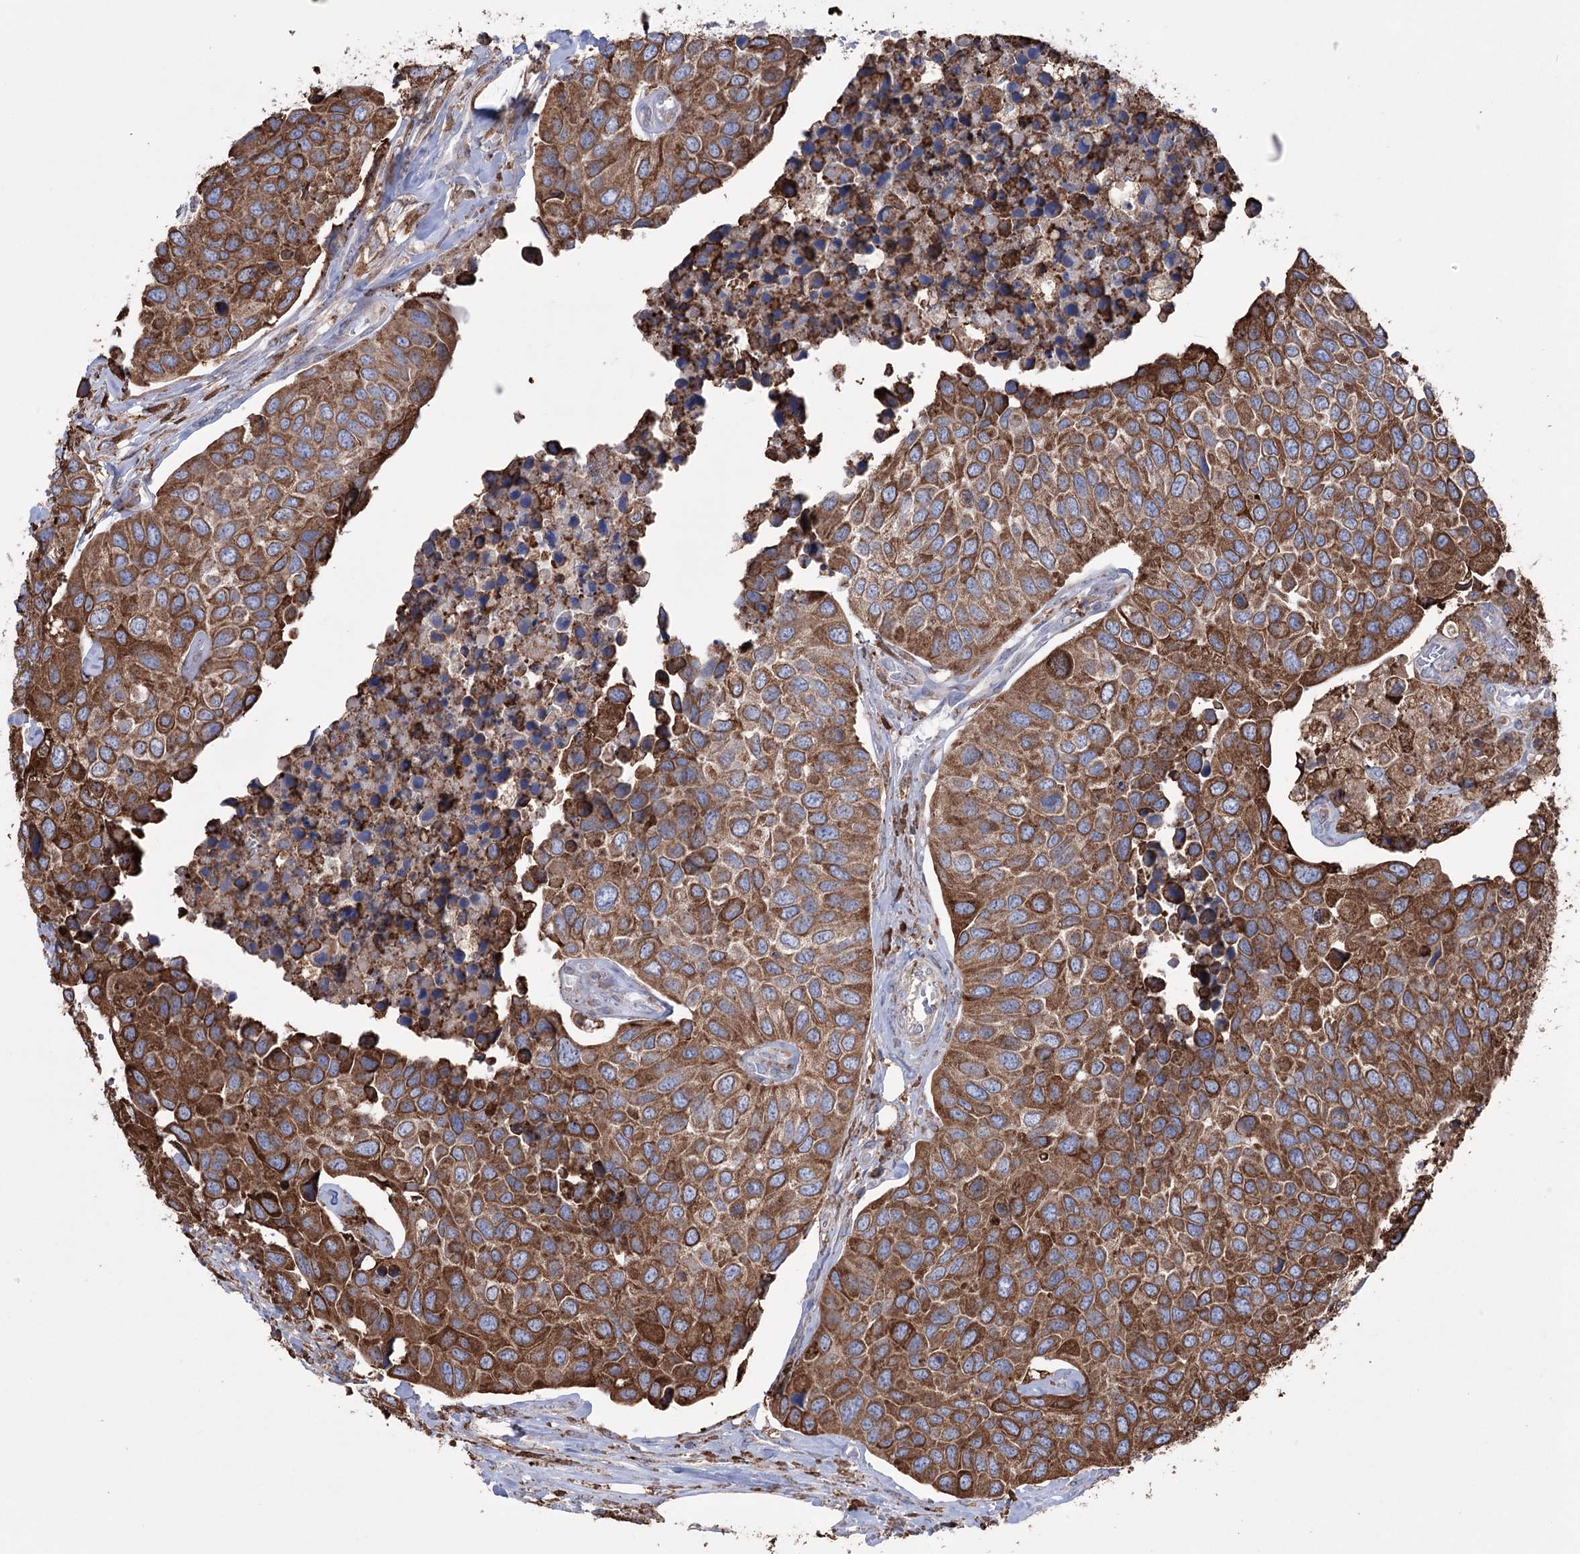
{"staining": {"intensity": "strong", "quantity": ">75%", "location": "cytoplasmic/membranous"}, "tissue": "urothelial cancer", "cell_type": "Tumor cells", "image_type": "cancer", "snomed": [{"axis": "morphology", "description": "Urothelial carcinoma, High grade"}, {"axis": "topography", "description": "Urinary bladder"}], "caption": "High-magnification brightfield microscopy of urothelial carcinoma (high-grade) stained with DAB (brown) and counterstained with hematoxylin (blue). tumor cells exhibit strong cytoplasmic/membranous staining is identified in approximately>75% of cells. (Stains: DAB in brown, nuclei in blue, Microscopy: brightfield microscopy at high magnification).", "gene": "TRIM71", "patient": {"sex": "male", "age": 74}}